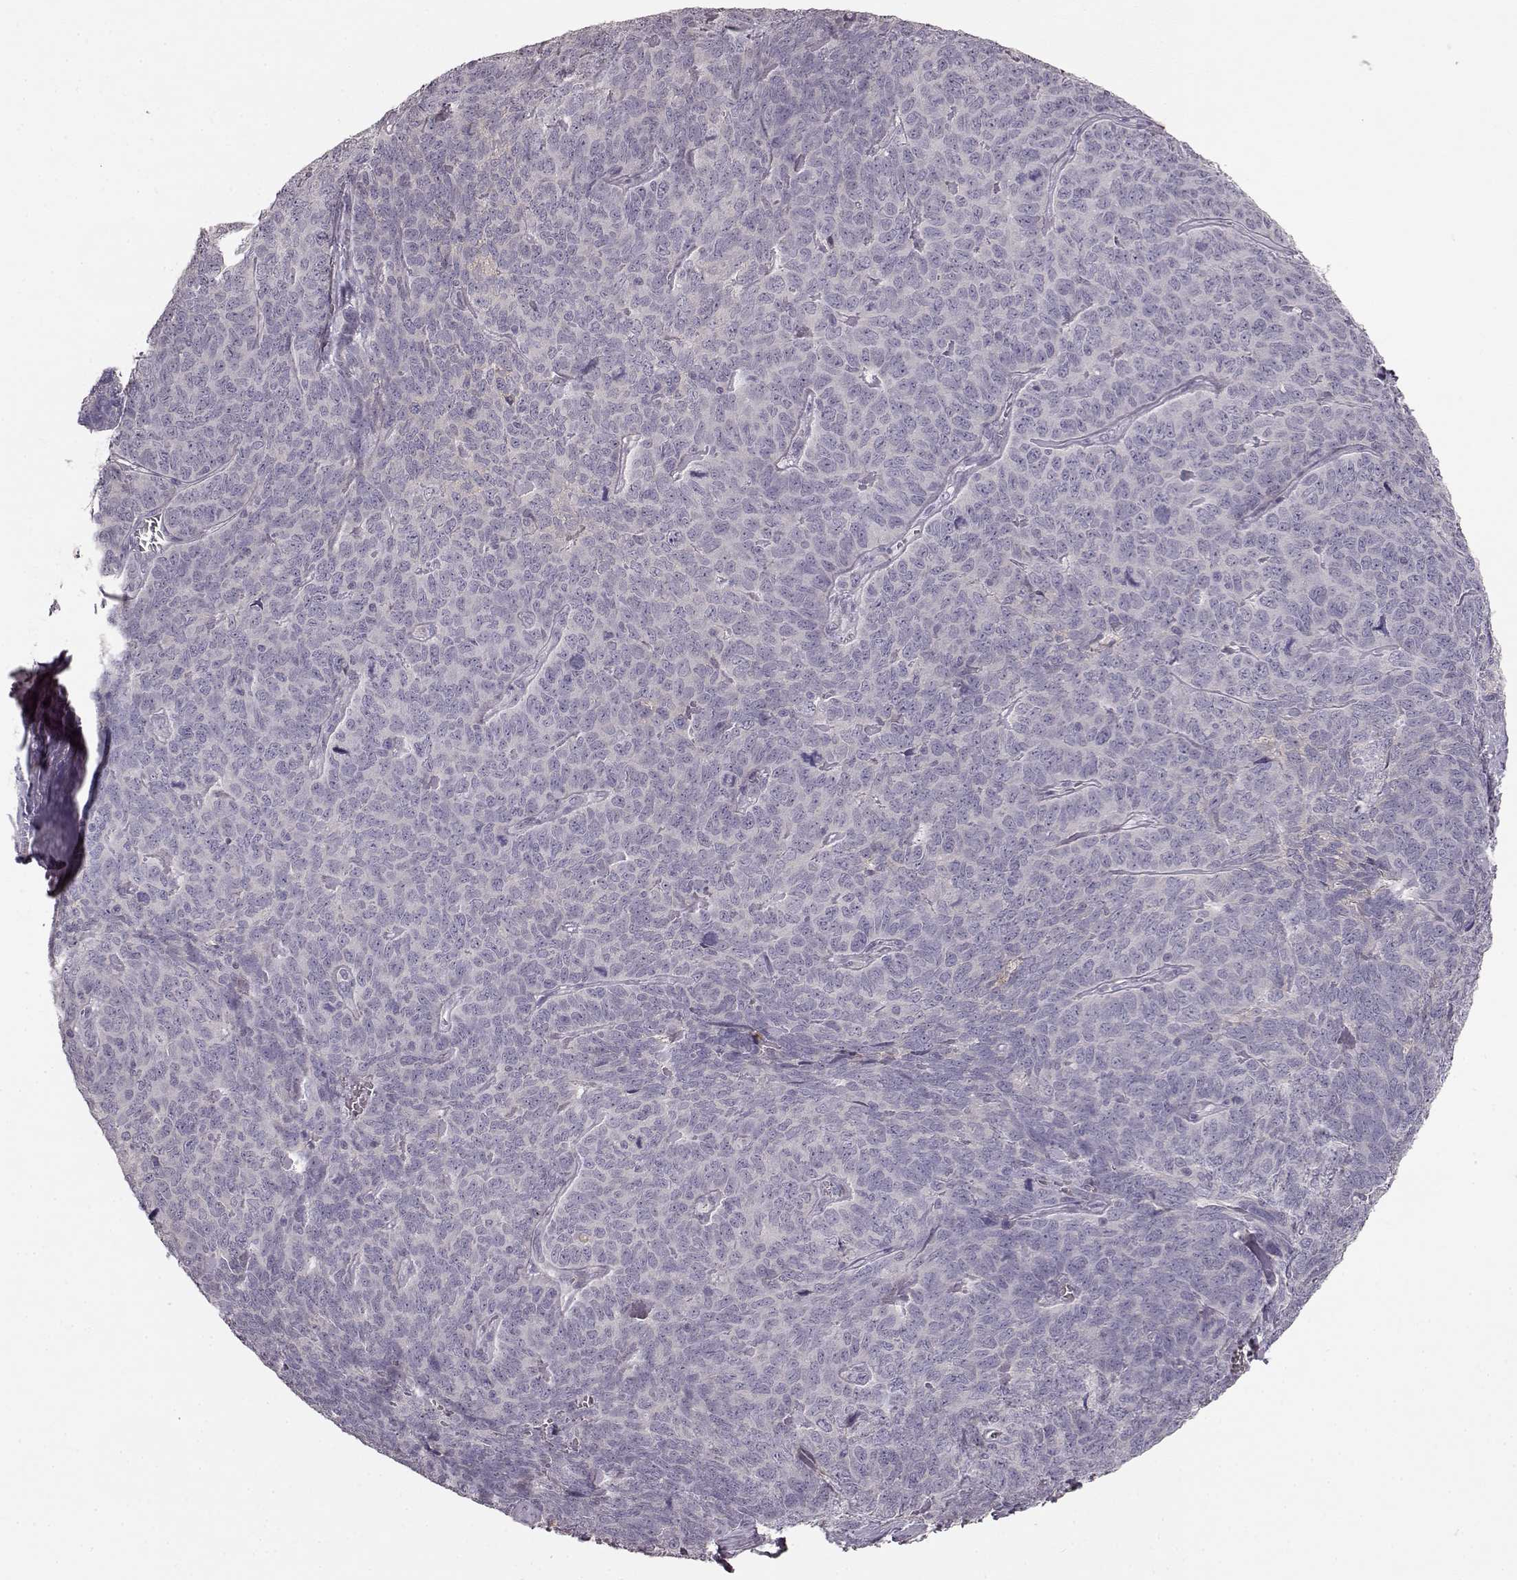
{"staining": {"intensity": "negative", "quantity": "none", "location": "none"}, "tissue": "skin cancer", "cell_type": "Tumor cells", "image_type": "cancer", "snomed": [{"axis": "morphology", "description": "Squamous cell carcinoma, NOS"}, {"axis": "topography", "description": "Skin"}, {"axis": "topography", "description": "Anal"}], "caption": "A high-resolution histopathology image shows immunohistochemistry staining of skin cancer, which shows no significant positivity in tumor cells.", "gene": "YJEFN3", "patient": {"sex": "female", "age": 51}}